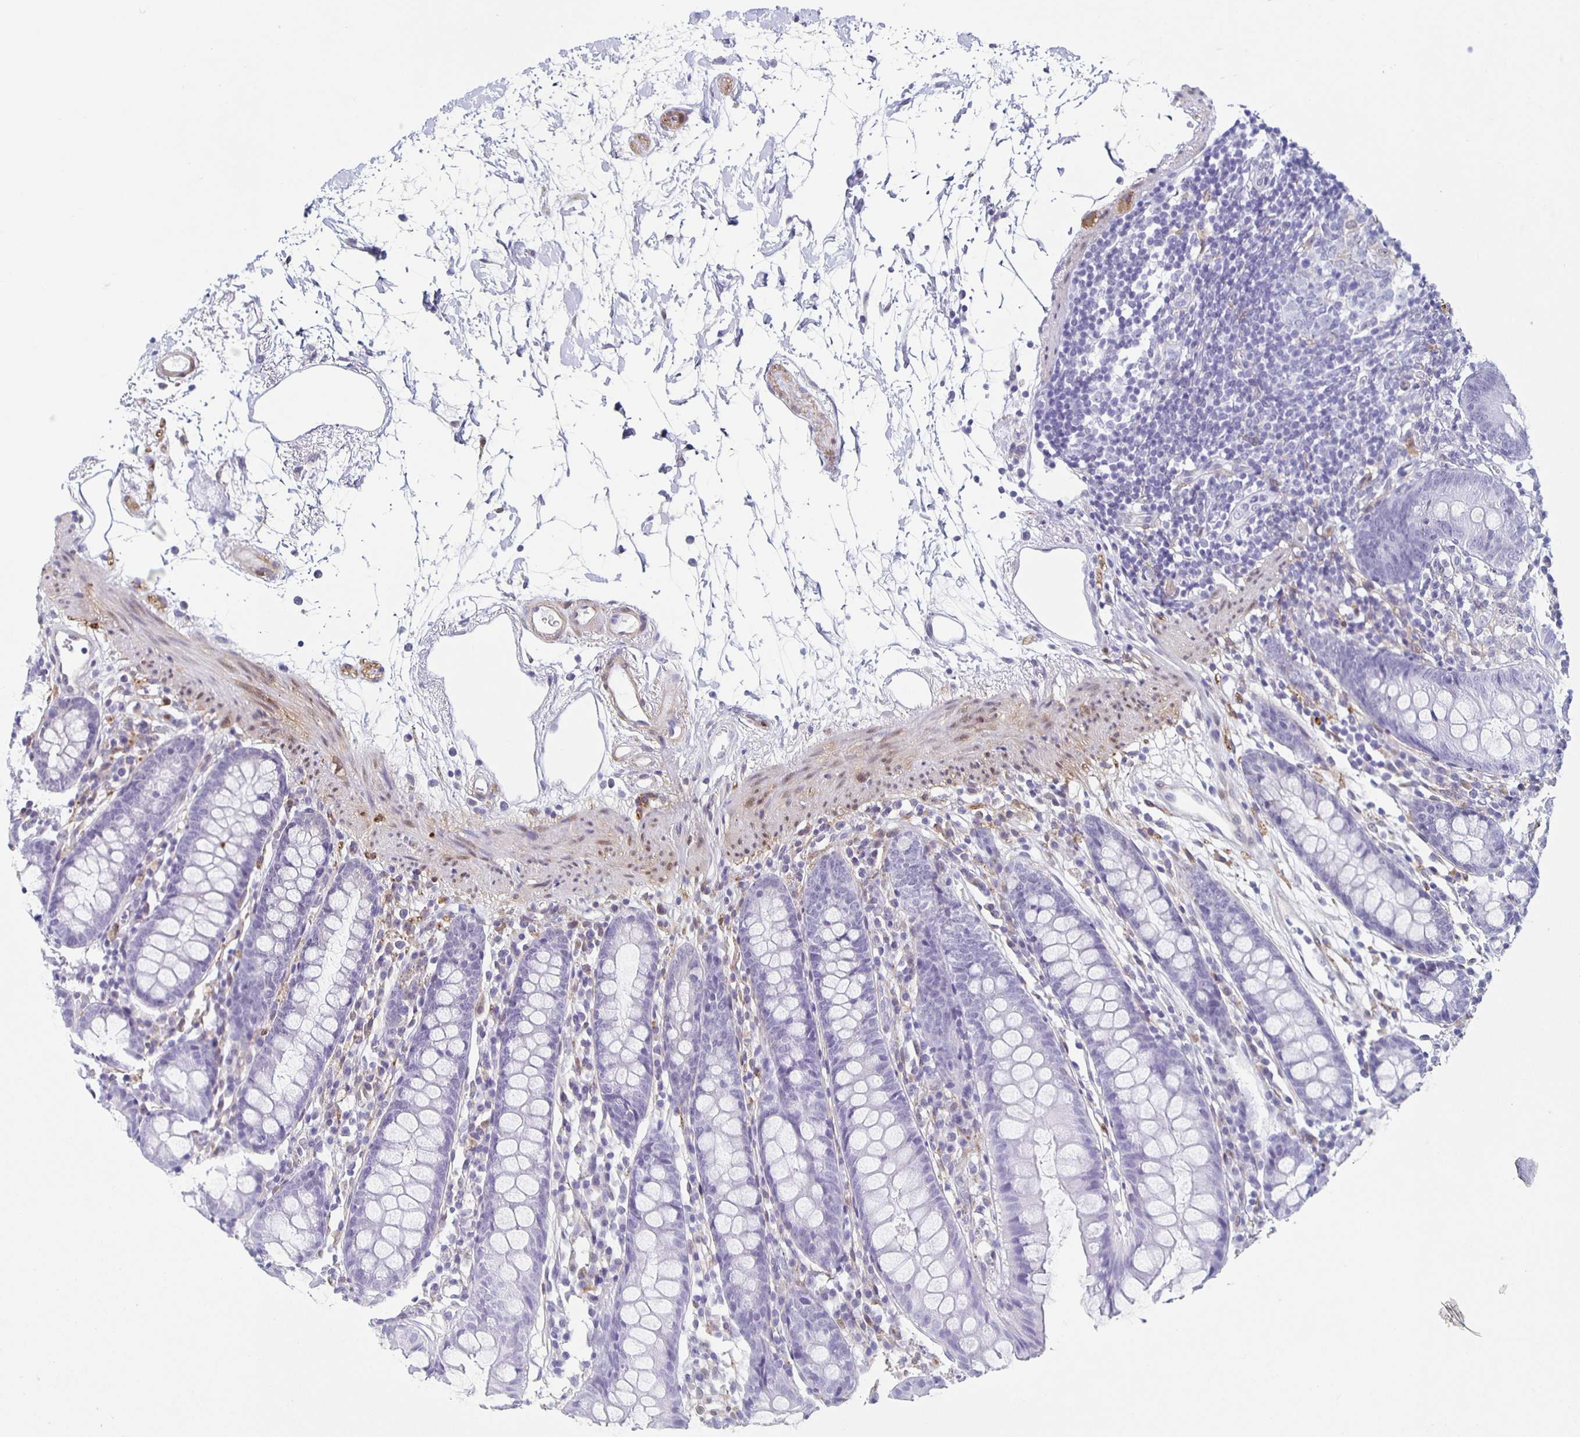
{"staining": {"intensity": "weak", "quantity": "<25%", "location": "cytoplasmic/membranous"}, "tissue": "colon", "cell_type": "Endothelial cells", "image_type": "normal", "snomed": [{"axis": "morphology", "description": "Normal tissue, NOS"}, {"axis": "topography", "description": "Colon"}], "caption": "Immunohistochemistry image of benign colon: colon stained with DAB (3,3'-diaminobenzidine) demonstrates no significant protein staining in endothelial cells.", "gene": "TPPP", "patient": {"sex": "female", "age": 84}}